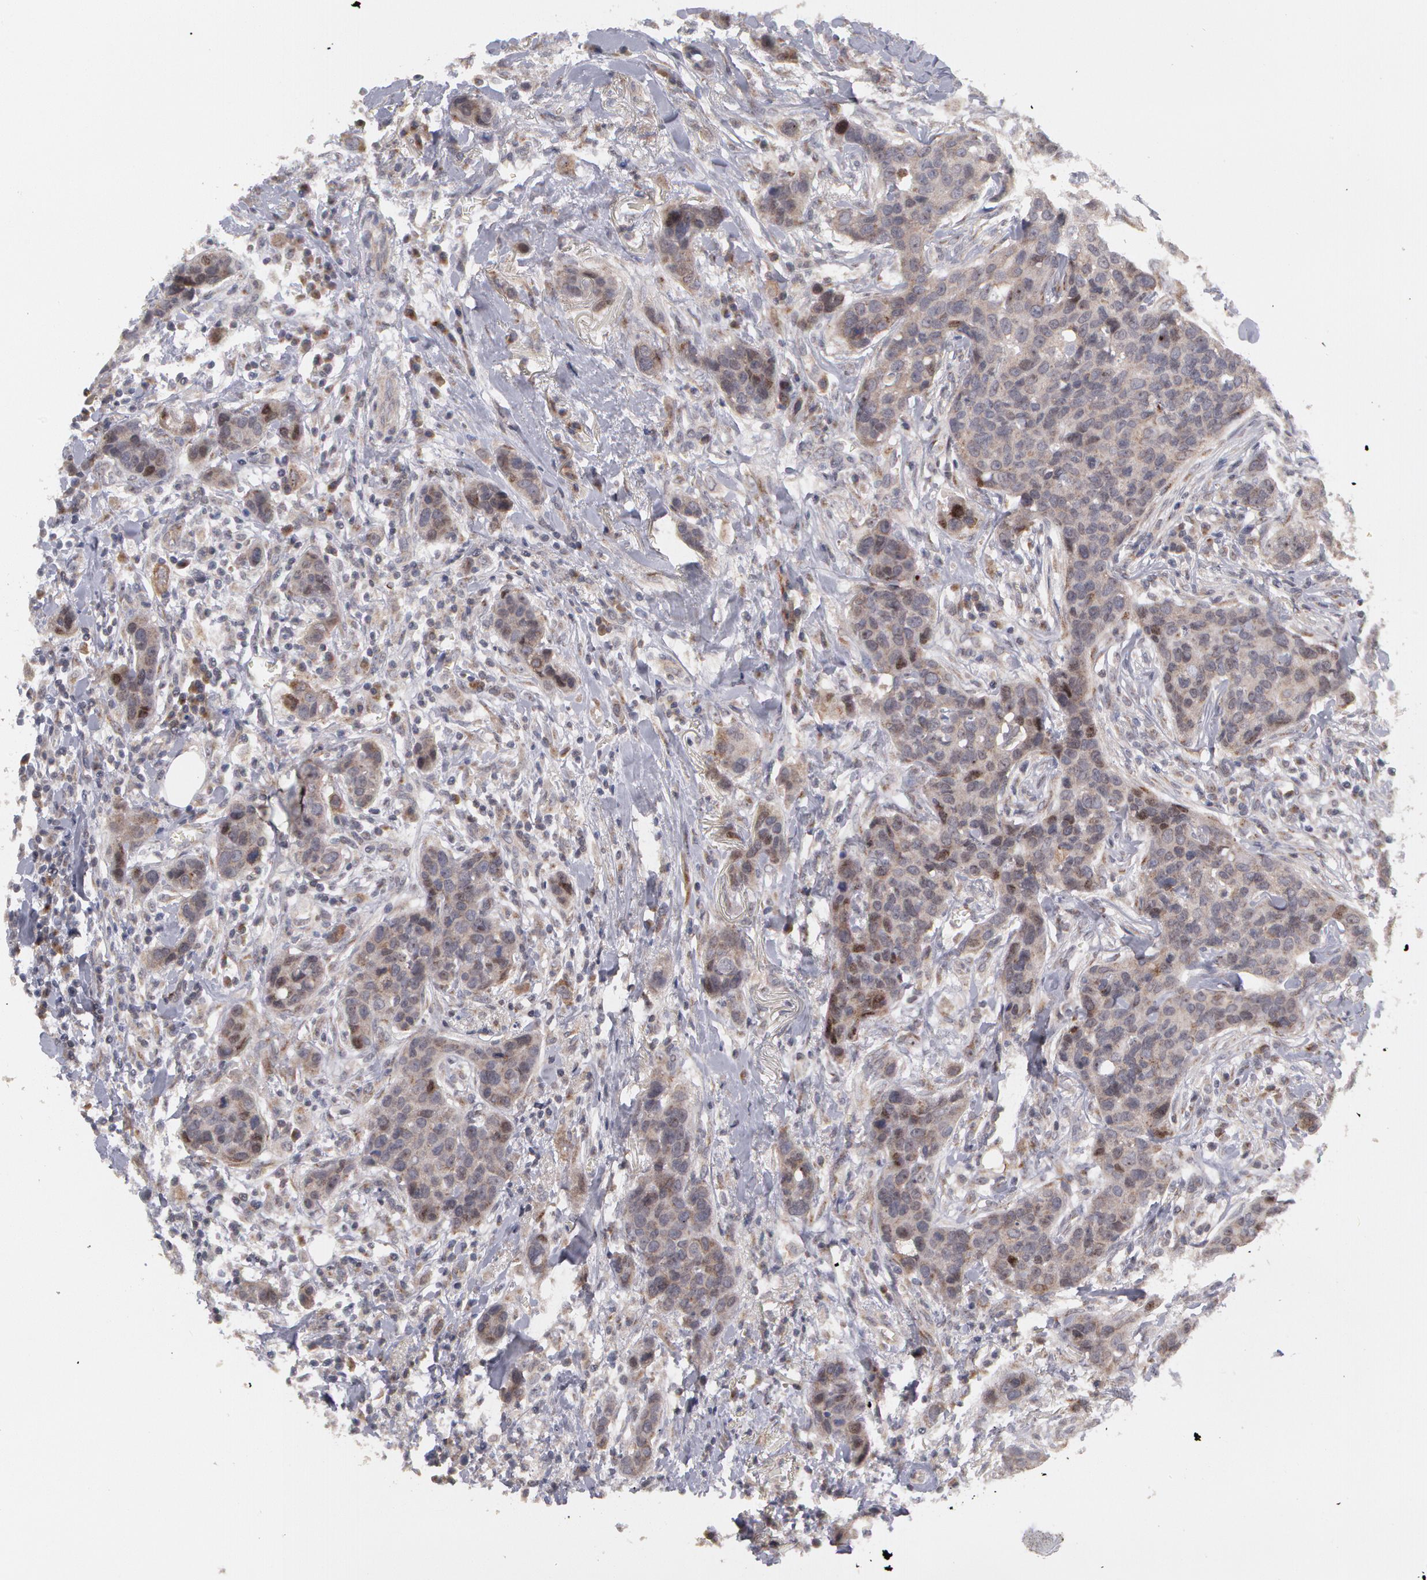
{"staining": {"intensity": "negative", "quantity": "none", "location": "none"}, "tissue": "breast cancer", "cell_type": "Tumor cells", "image_type": "cancer", "snomed": [{"axis": "morphology", "description": "Duct carcinoma"}, {"axis": "topography", "description": "Breast"}], "caption": "Human breast invasive ductal carcinoma stained for a protein using immunohistochemistry (IHC) shows no staining in tumor cells.", "gene": "STX5", "patient": {"sex": "female", "age": 91}}